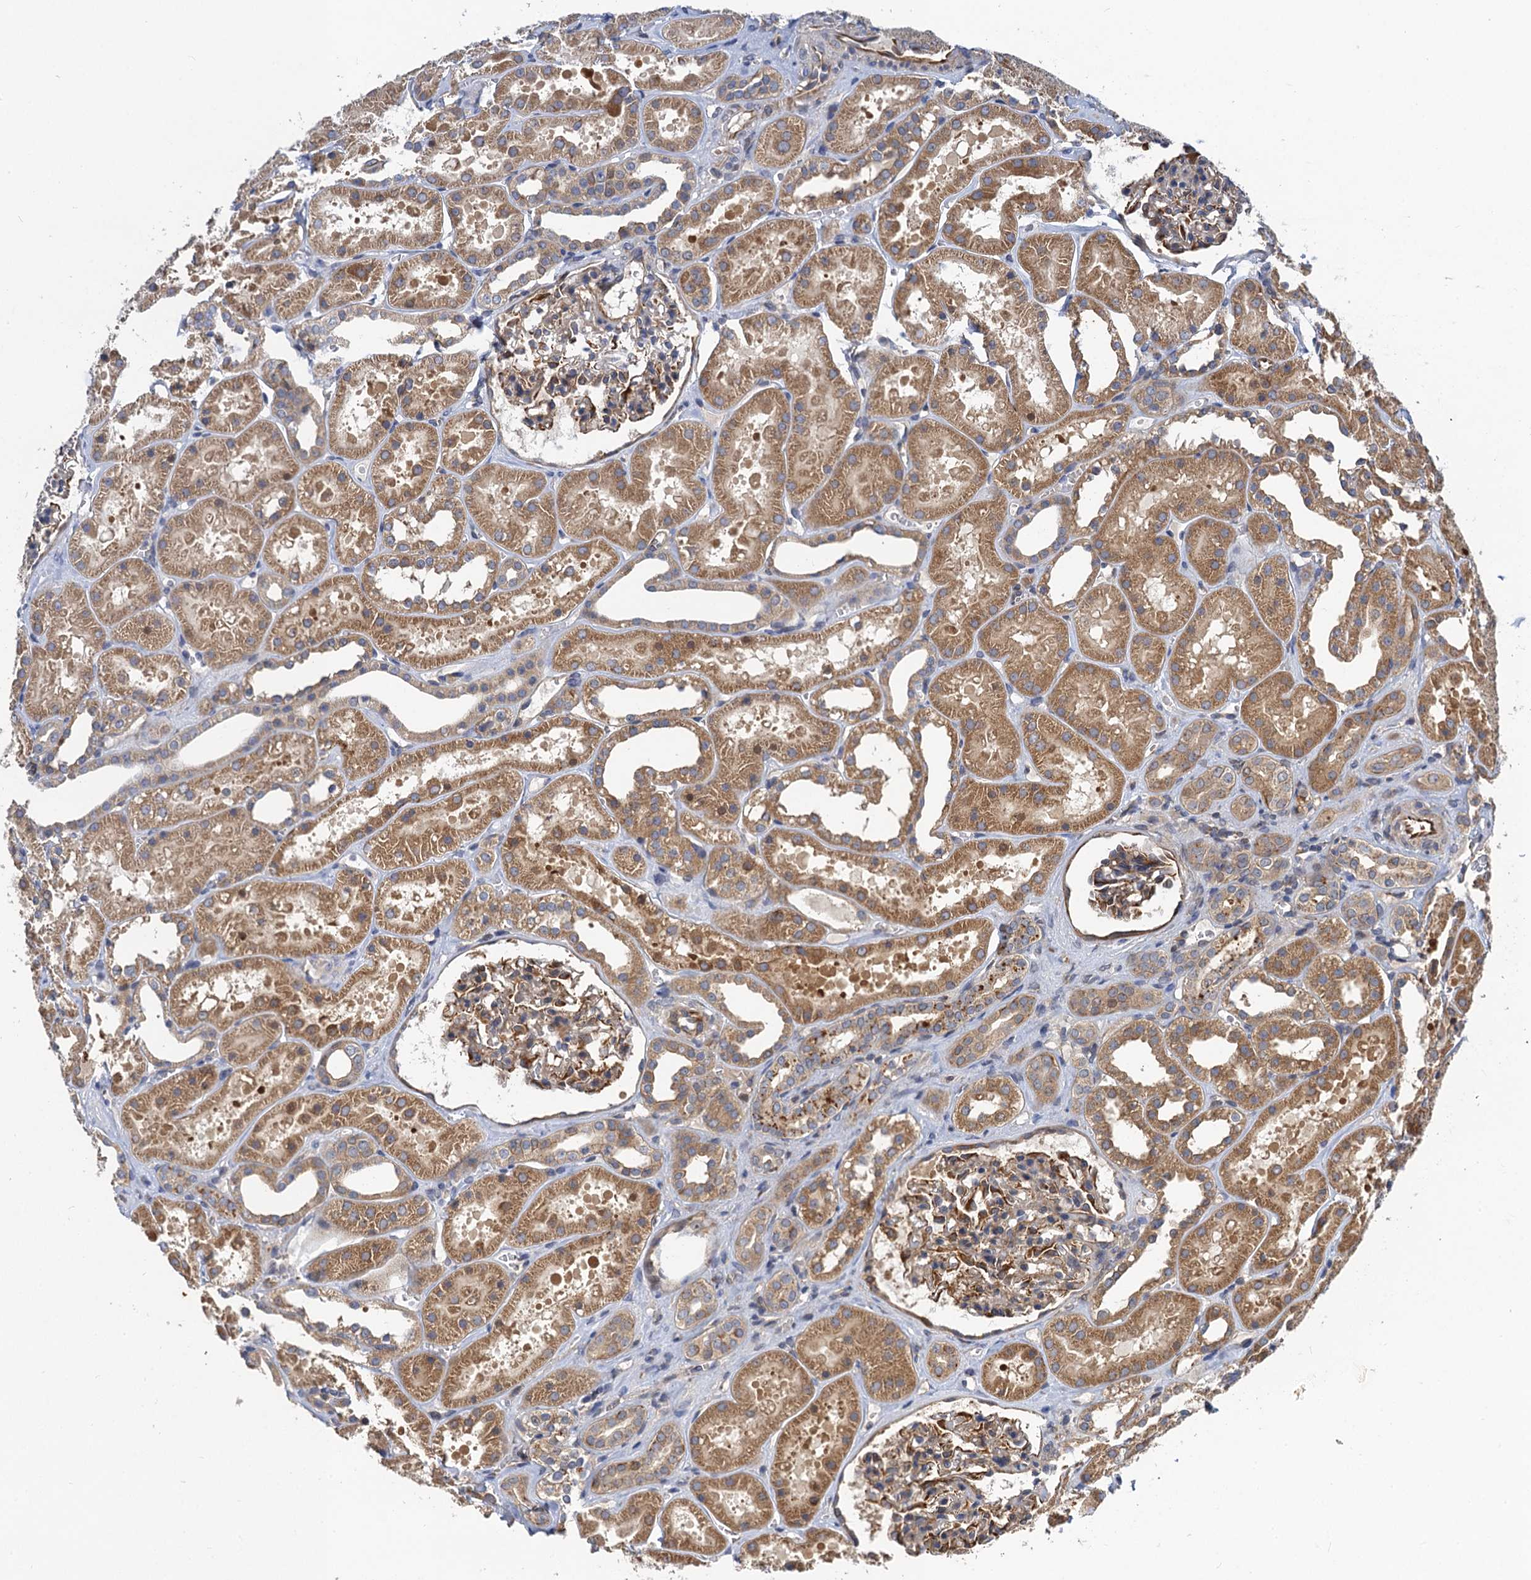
{"staining": {"intensity": "moderate", "quantity": "25%-75%", "location": "cytoplasmic/membranous"}, "tissue": "kidney", "cell_type": "Cells in glomeruli", "image_type": "normal", "snomed": [{"axis": "morphology", "description": "Normal tissue, NOS"}, {"axis": "topography", "description": "Kidney"}], "caption": "The micrograph exhibits a brown stain indicating the presence of a protein in the cytoplasmic/membranous of cells in glomeruli in kidney. (DAB (3,3'-diaminobenzidine) = brown stain, brightfield microscopy at high magnification).", "gene": "PJA2", "patient": {"sex": "female", "age": 41}}